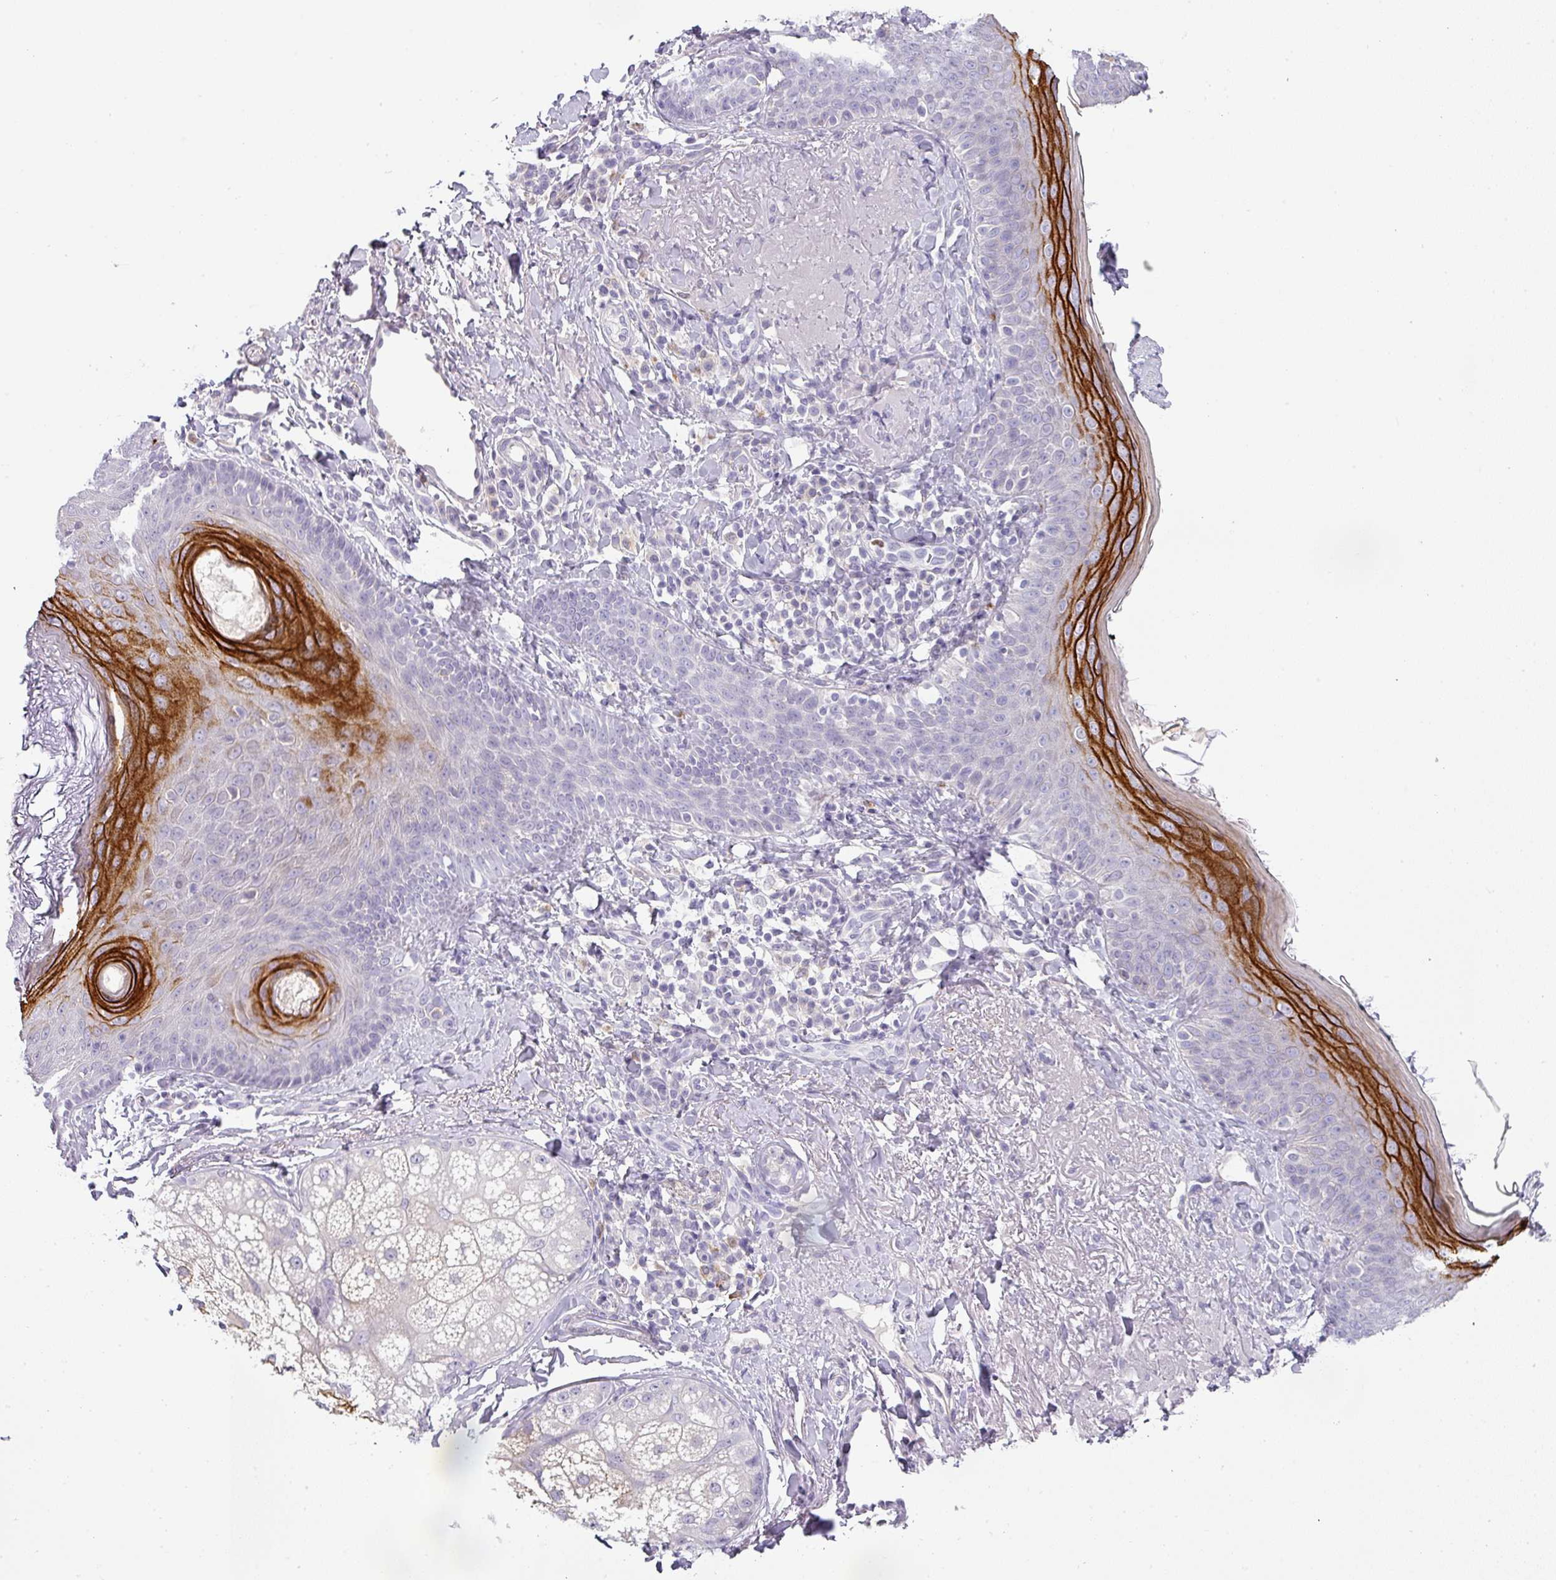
{"staining": {"intensity": "negative", "quantity": "none", "location": "none"}, "tissue": "skin", "cell_type": "Fibroblasts", "image_type": "normal", "snomed": [{"axis": "morphology", "description": "Normal tissue, NOS"}, {"axis": "topography", "description": "Skin"}], "caption": "Immunohistochemistry (IHC) histopathology image of normal human skin stained for a protein (brown), which demonstrates no positivity in fibroblasts.", "gene": "BTLA", "patient": {"sex": "male", "age": 57}}